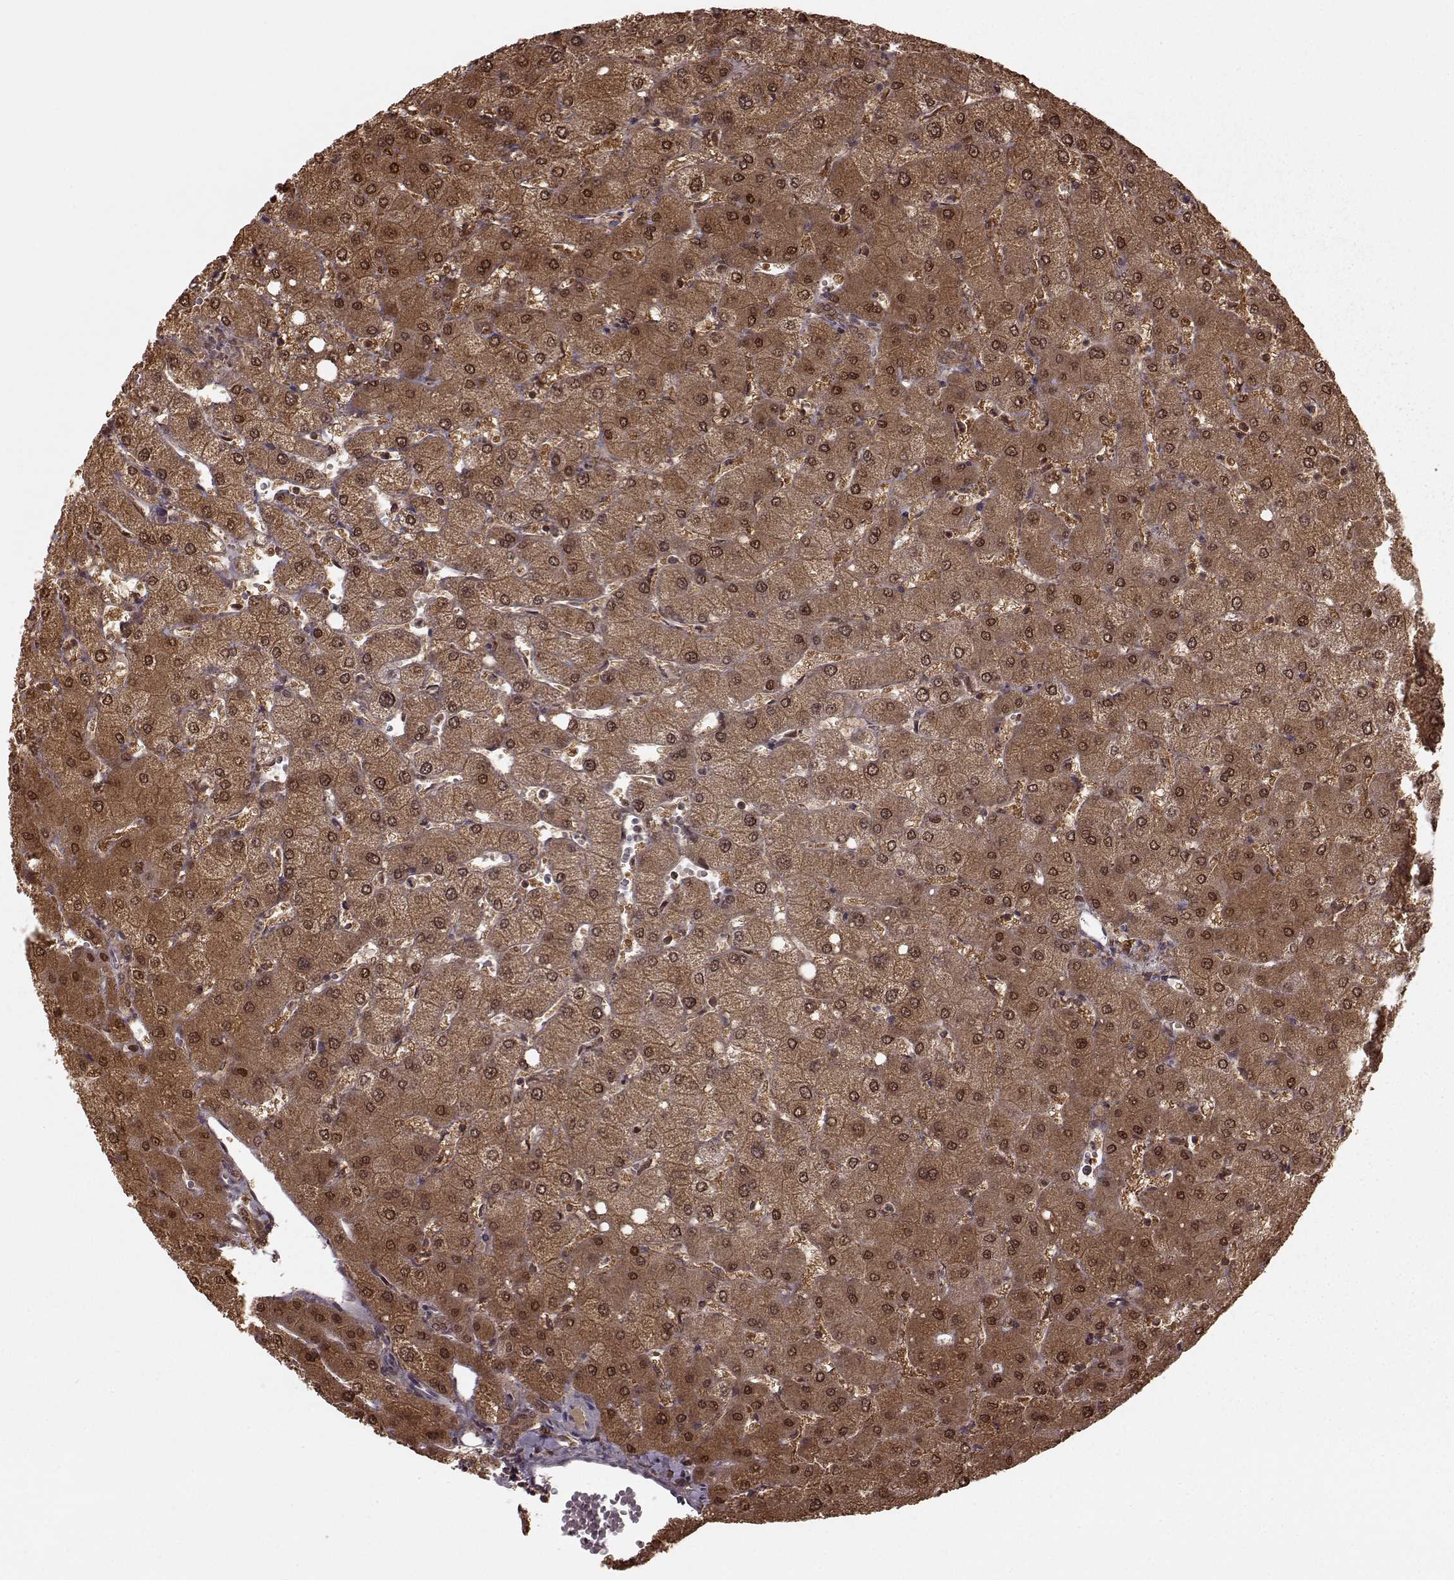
{"staining": {"intensity": "moderate", "quantity": ">75%", "location": "cytoplasmic/membranous,nuclear"}, "tissue": "liver", "cell_type": "Cholangiocytes", "image_type": "normal", "snomed": [{"axis": "morphology", "description": "Normal tissue, NOS"}, {"axis": "topography", "description": "Liver"}], "caption": "Immunohistochemistry (DAB) staining of unremarkable human liver reveals moderate cytoplasmic/membranous,nuclear protein expression in about >75% of cholangiocytes.", "gene": "GSS", "patient": {"sex": "female", "age": 54}}